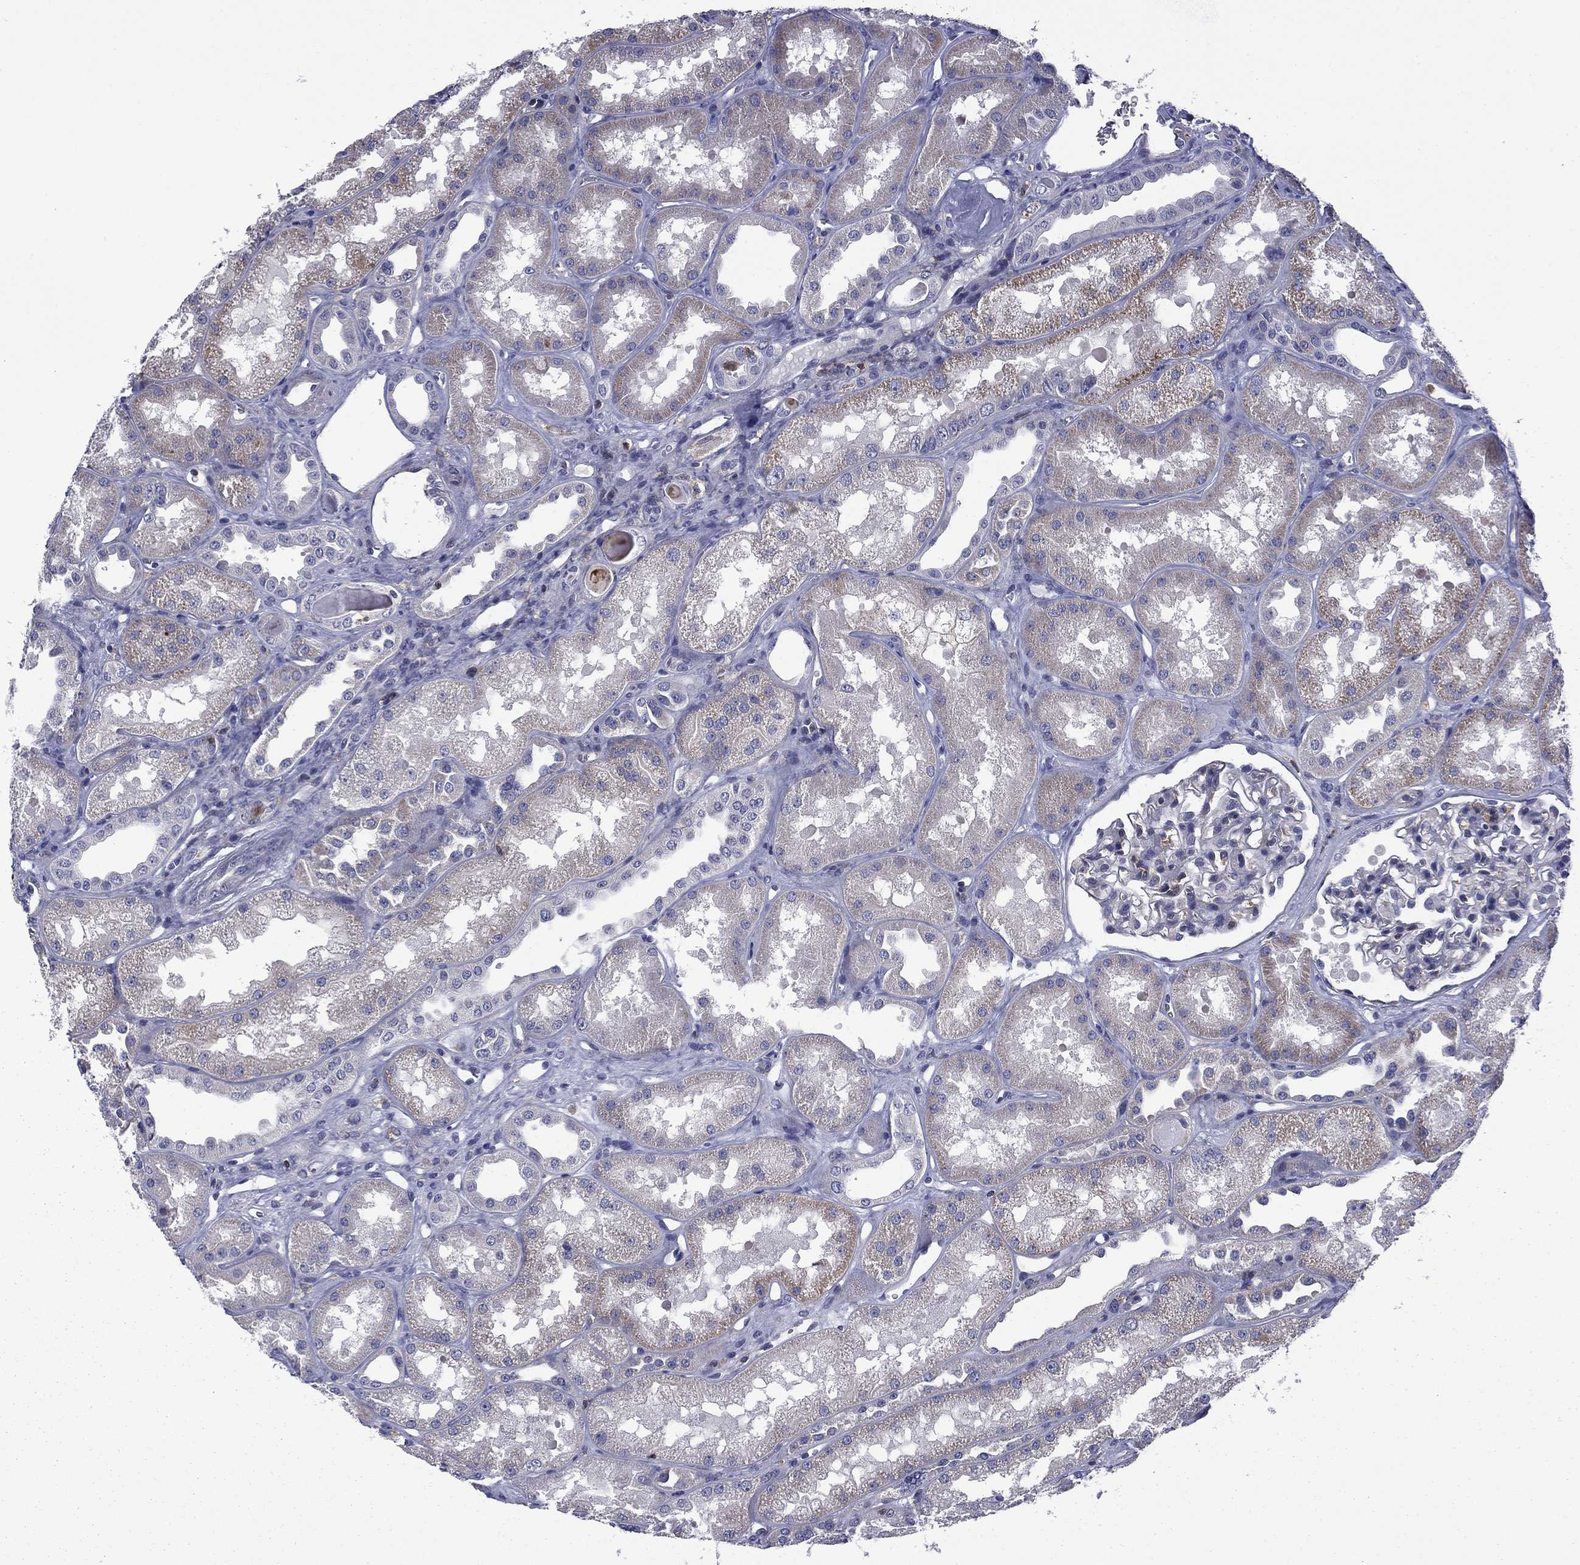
{"staining": {"intensity": "negative", "quantity": "none", "location": "none"}, "tissue": "kidney", "cell_type": "Cells in glomeruli", "image_type": "normal", "snomed": [{"axis": "morphology", "description": "Normal tissue, NOS"}, {"axis": "topography", "description": "Kidney"}], "caption": "Immunohistochemistry (IHC) of unremarkable human kidney exhibits no expression in cells in glomeruli.", "gene": "ARHGAP45", "patient": {"sex": "male", "age": 61}}